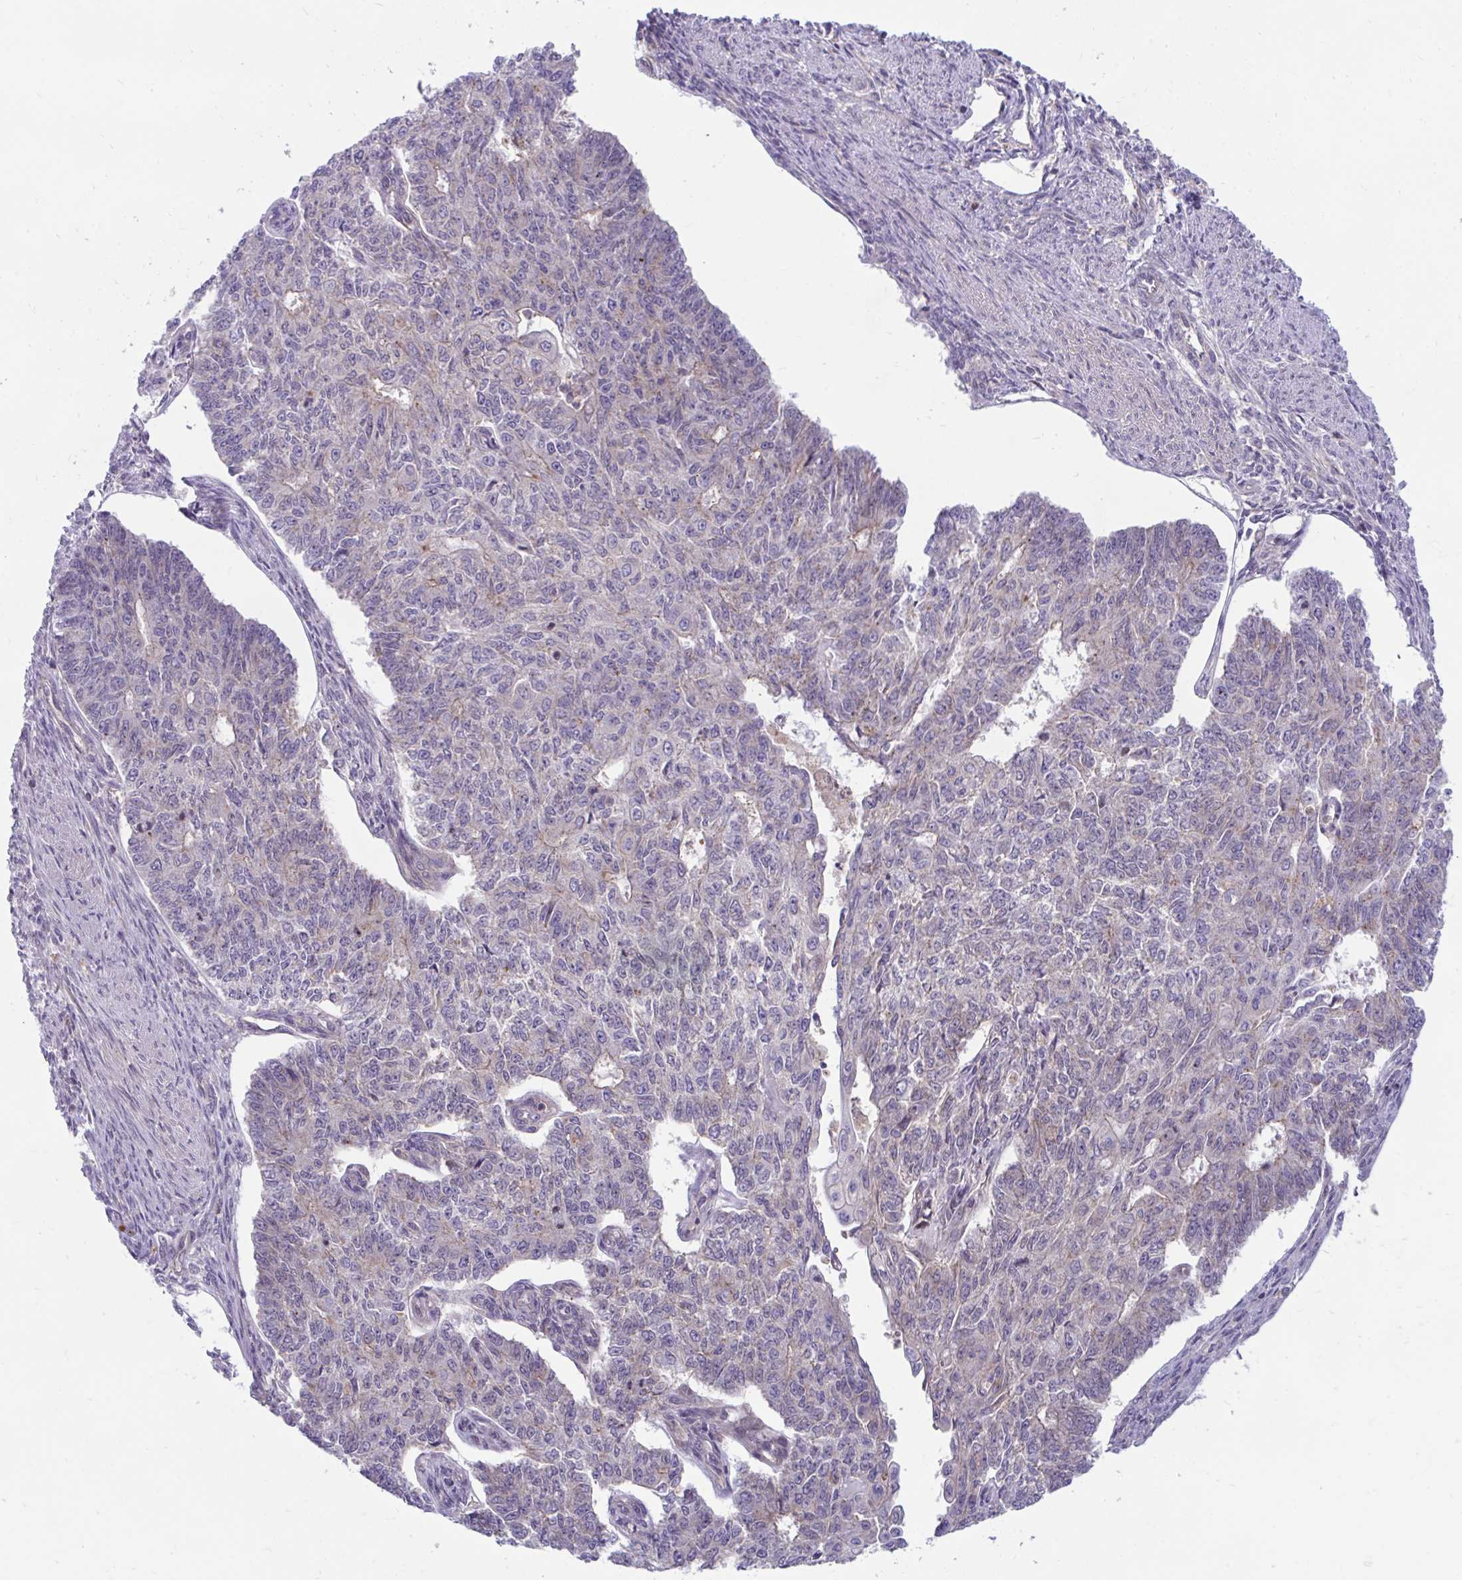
{"staining": {"intensity": "weak", "quantity": "<25%", "location": "cytoplasmic/membranous"}, "tissue": "endometrial cancer", "cell_type": "Tumor cells", "image_type": "cancer", "snomed": [{"axis": "morphology", "description": "Adenocarcinoma, NOS"}, {"axis": "topography", "description": "Endometrium"}], "caption": "Protein analysis of endometrial cancer (adenocarcinoma) demonstrates no significant expression in tumor cells. (Immunohistochemistry (ihc), brightfield microscopy, high magnification).", "gene": "IST1", "patient": {"sex": "female", "age": 32}}